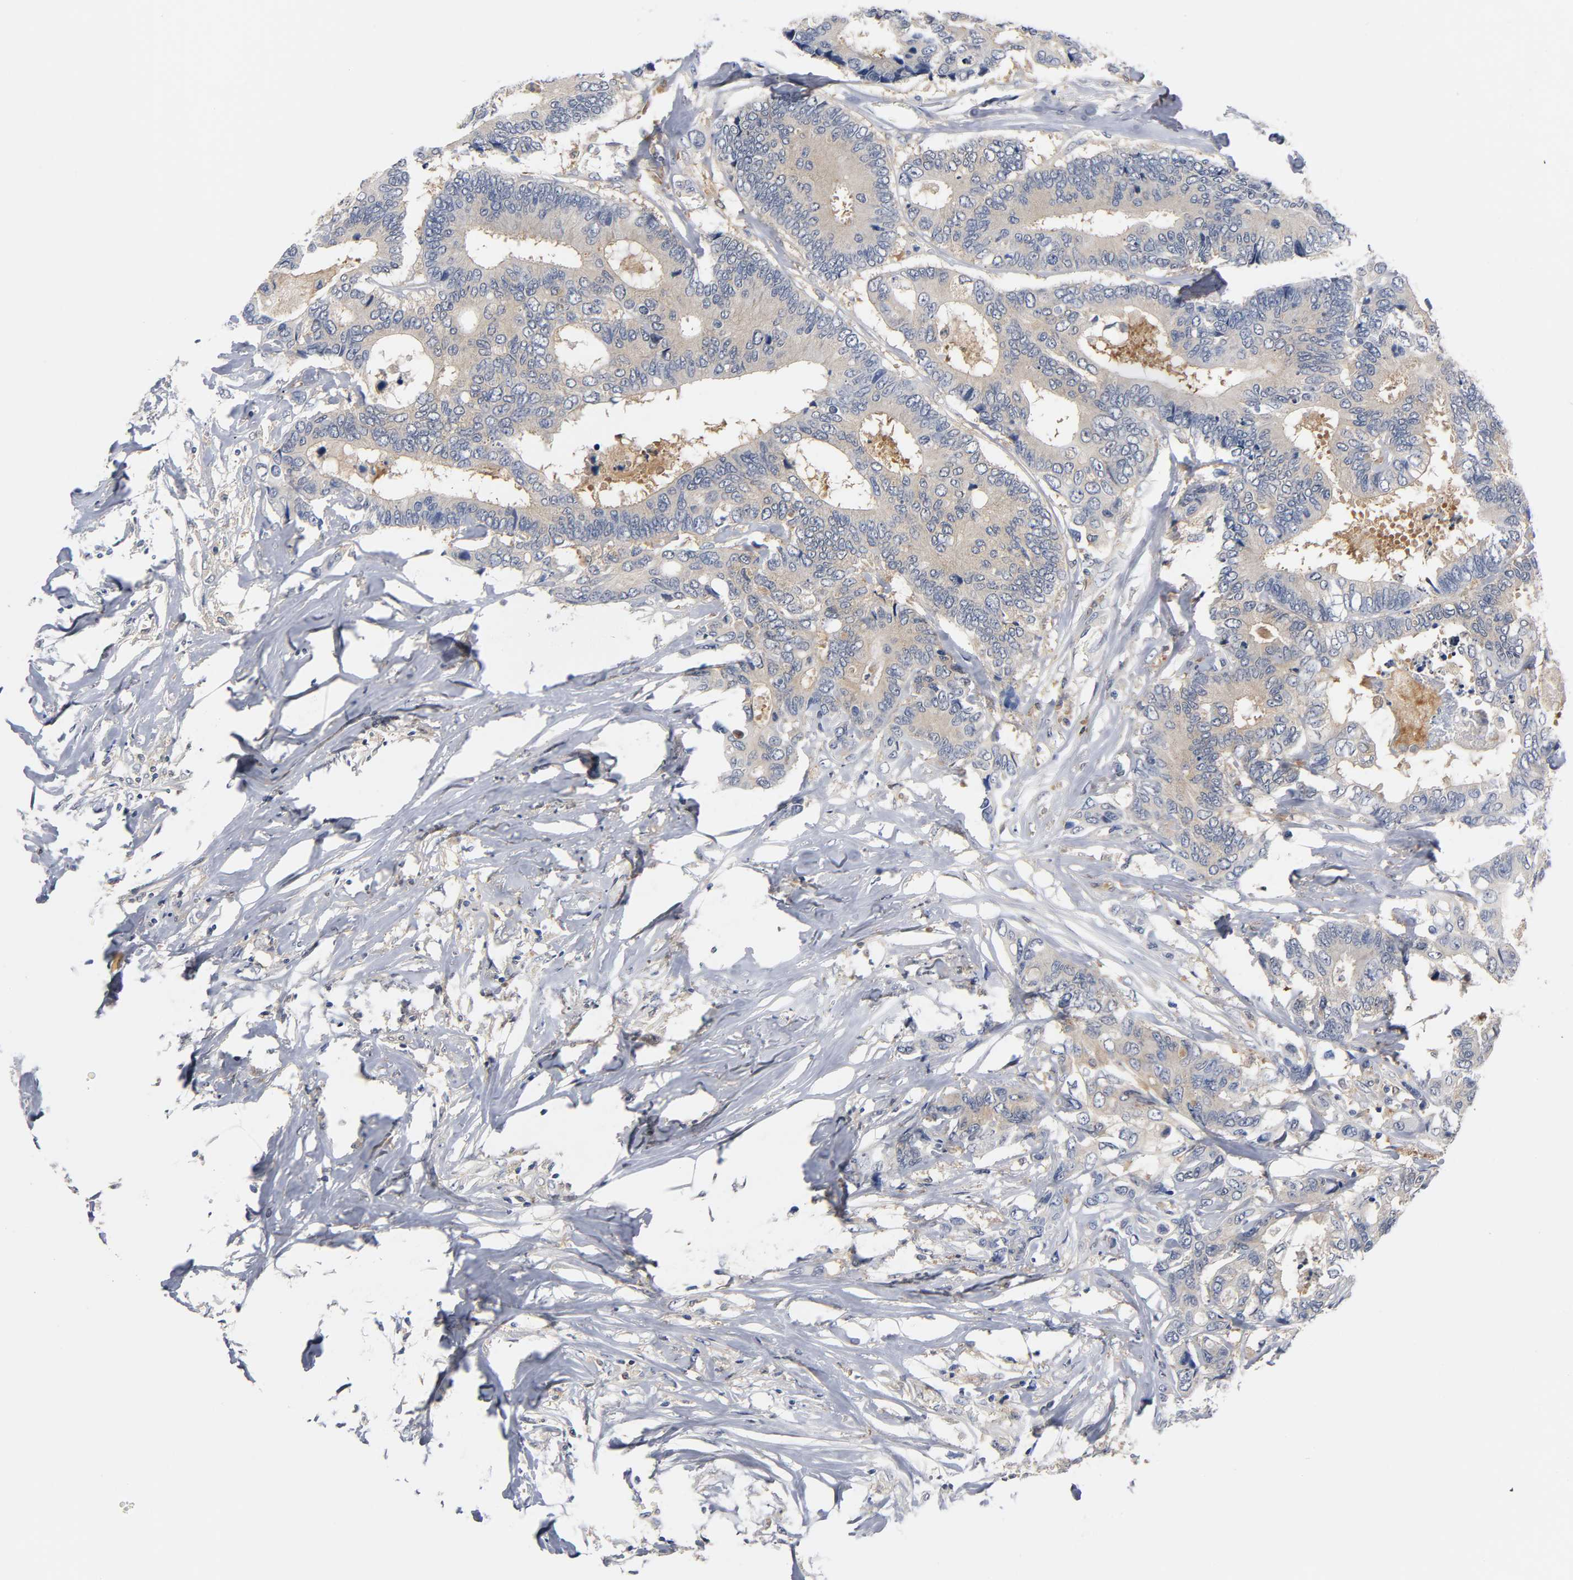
{"staining": {"intensity": "weak", "quantity": ">75%", "location": "cytoplasmic/membranous"}, "tissue": "colorectal cancer", "cell_type": "Tumor cells", "image_type": "cancer", "snomed": [{"axis": "morphology", "description": "Adenocarcinoma, NOS"}, {"axis": "topography", "description": "Rectum"}], "caption": "The photomicrograph demonstrates immunohistochemical staining of colorectal adenocarcinoma. There is weak cytoplasmic/membranous staining is seen in about >75% of tumor cells.", "gene": "FYN", "patient": {"sex": "male", "age": 55}}